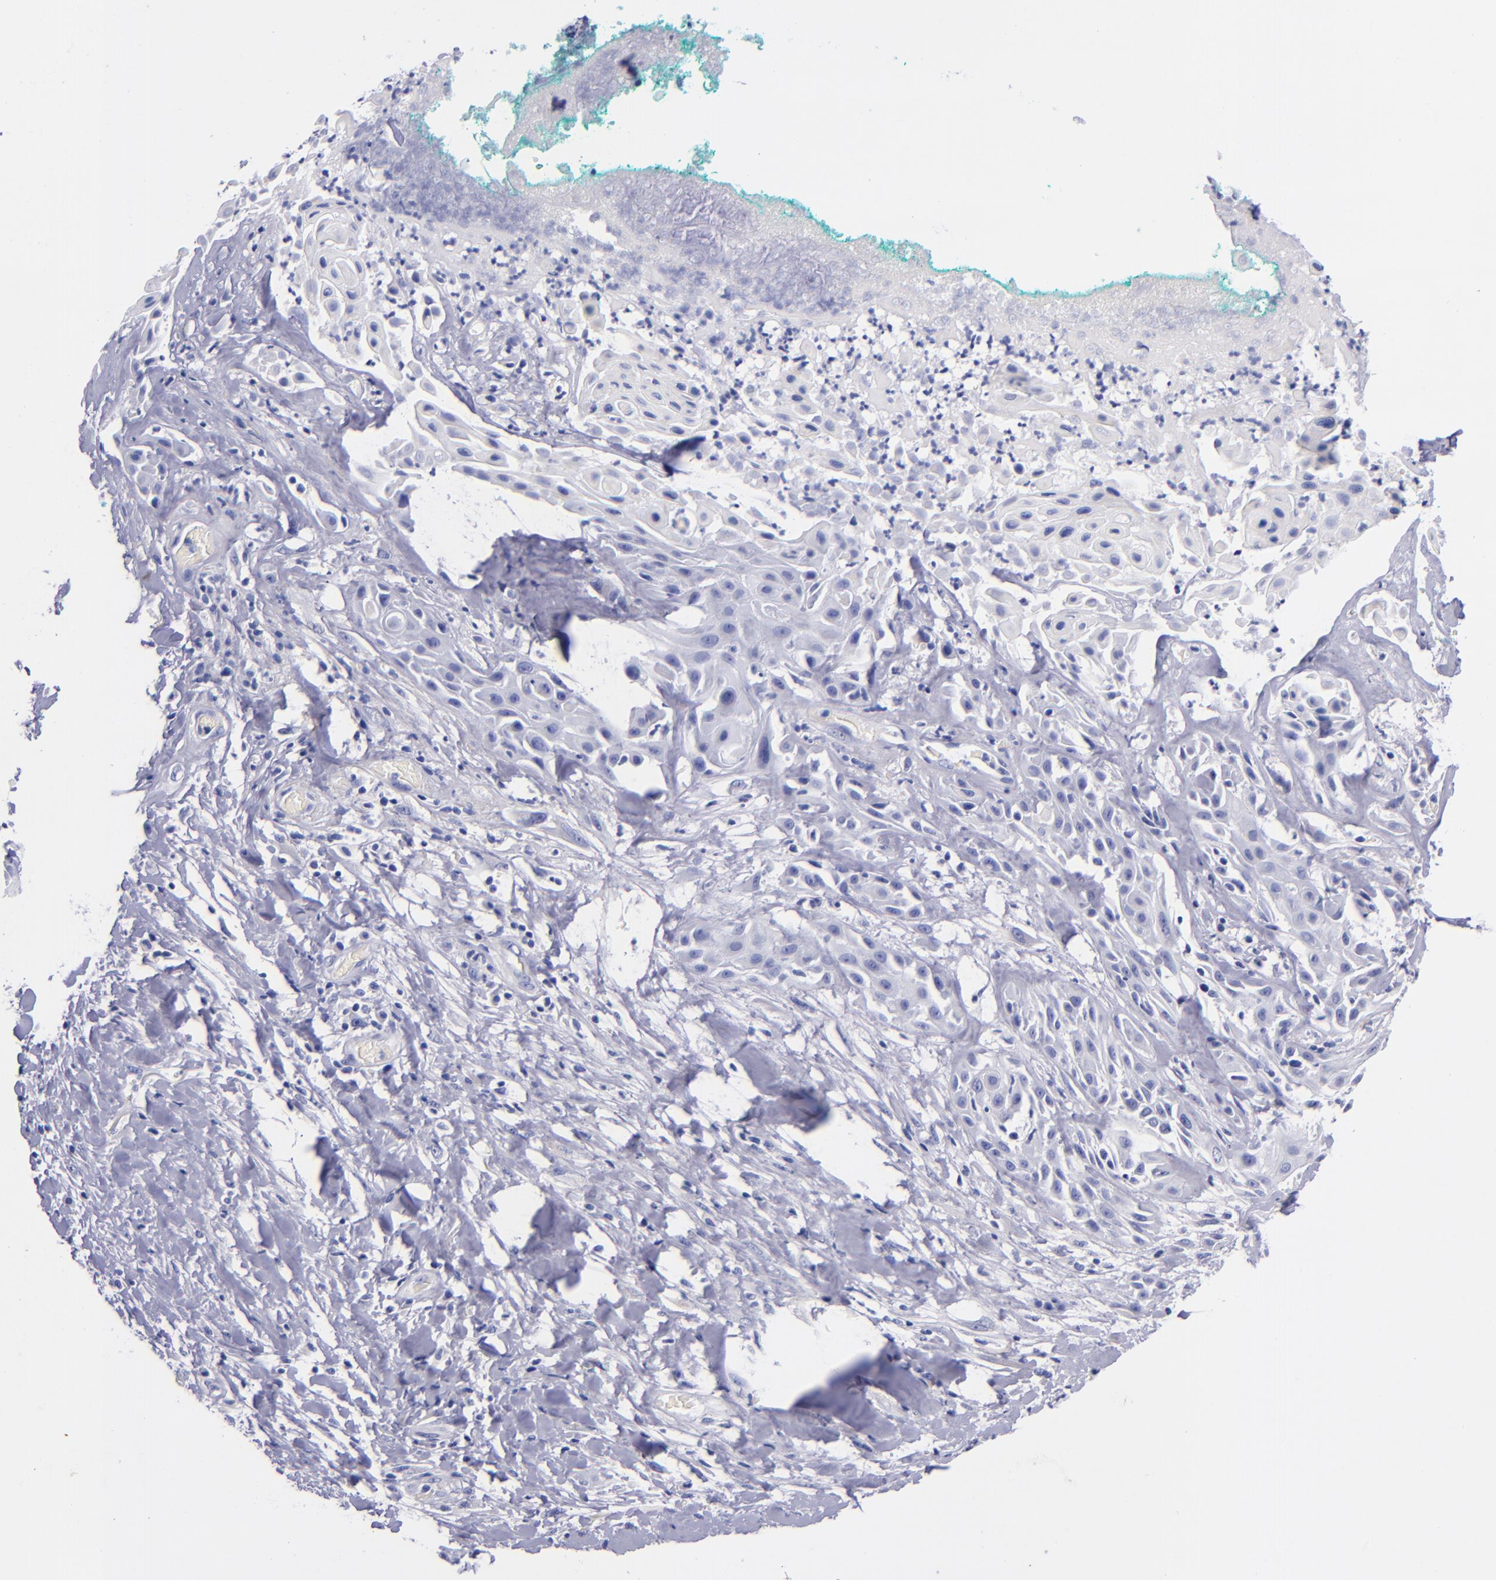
{"staining": {"intensity": "negative", "quantity": "none", "location": "none"}, "tissue": "skin cancer", "cell_type": "Tumor cells", "image_type": "cancer", "snomed": [{"axis": "morphology", "description": "Squamous cell carcinoma, NOS"}, {"axis": "topography", "description": "Skin"}, {"axis": "topography", "description": "Anal"}], "caption": "IHC histopathology image of skin squamous cell carcinoma stained for a protein (brown), which shows no positivity in tumor cells. (Brightfield microscopy of DAB immunohistochemistry at high magnification).", "gene": "SV2A", "patient": {"sex": "male", "age": 64}}